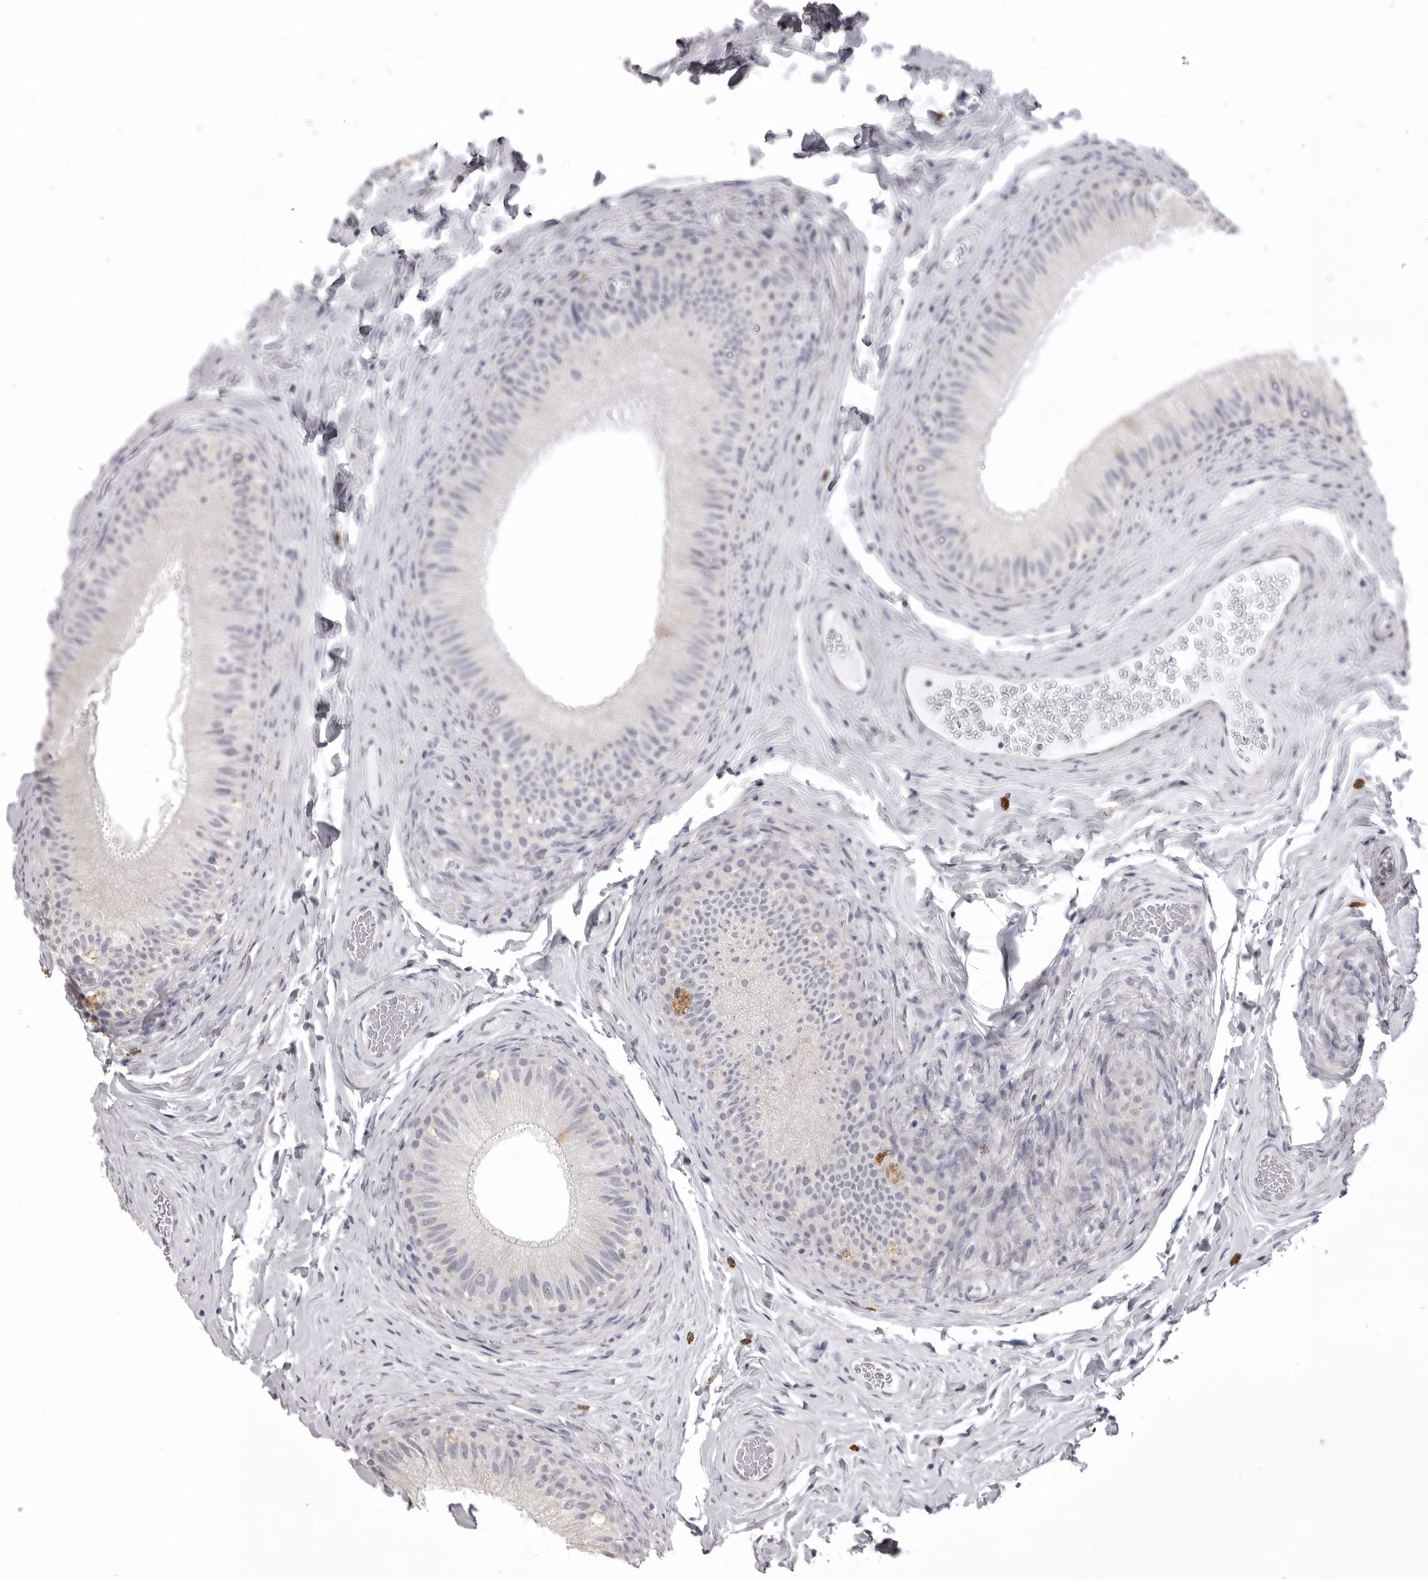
{"staining": {"intensity": "negative", "quantity": "none", "location": "none"}, "tissue": "epididymis", "cell_type": "Glandular cells", "image_type": "normal", "snomed": [{"axis": "morphology", "description": "Normal tissue, NOS"}, {"axis": "topography", "description": "Epididymis"}], "caption": "This histopathology image is of unremarkable epididymis stained with immunohistochemistry to label a protein in brown with the nuclei are counter-stained blue. There is no staining in glandular cells.", "gene": "NCEH1", "patient": {"sex": "male", "age": 49}}